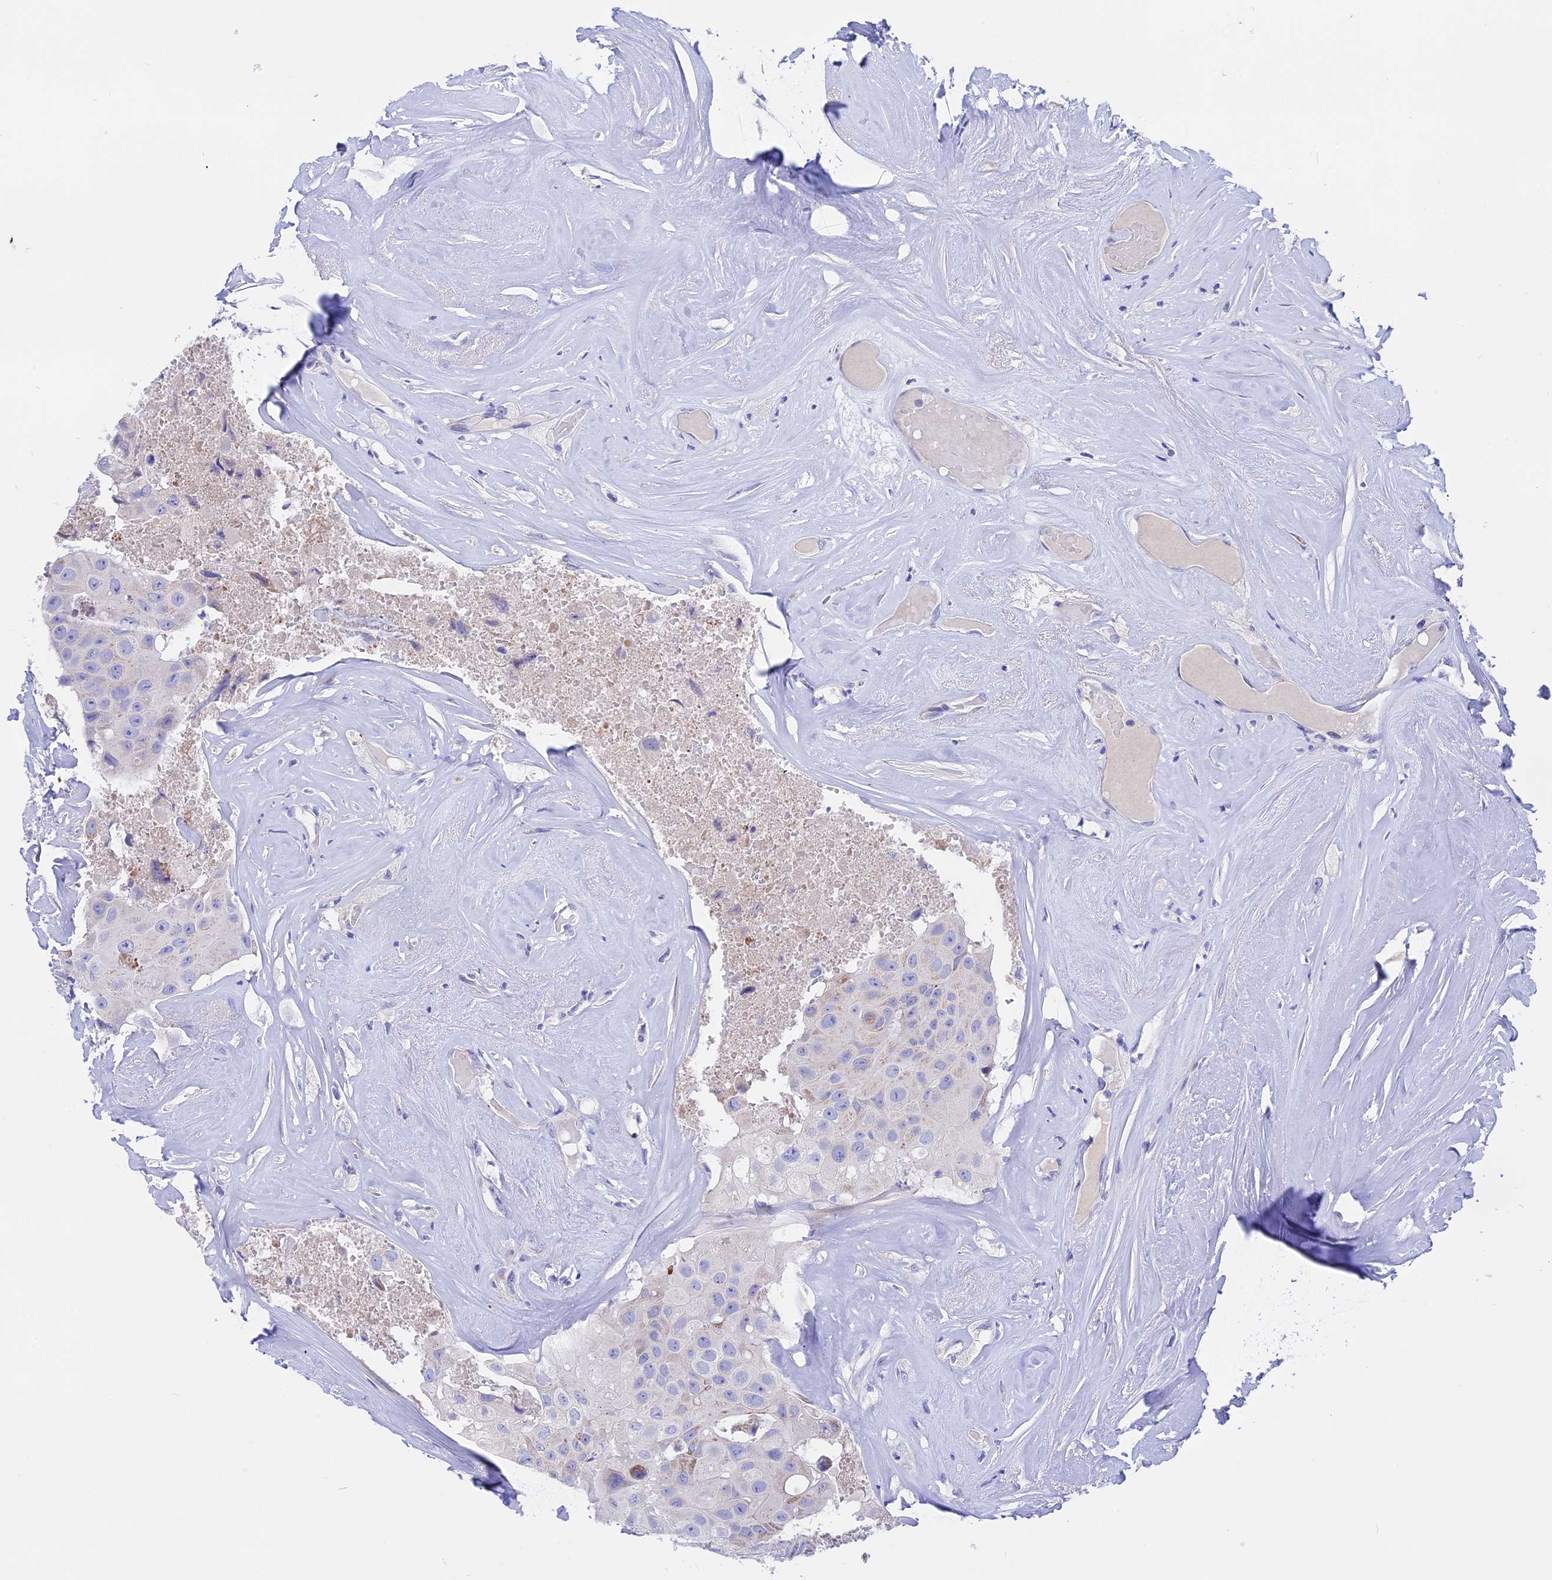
{"staining": {"intensity": "negative", "quantity": "none", "location": "none"}, "tissue": "head and neck cancer", "cell_type": "Tumor cells", "image_type": "cancer", "snomed": [{"axis": "morphology", "description": "Adenocarcinoma, NOS"}, {"axis": "morphology", "description": "Adenocarcinoma, metastatic, NOS"}, {"axis": "topography", "description": "Head-Neck"}], "caption": "A high-resolution micrograph shows immunohistochemistry staining of head and neck adenocarcinoma, which exhibits no significant staining in tumor cells.", "gene": "TMEM138", "patient": {"sex": "male", "age": 75}}